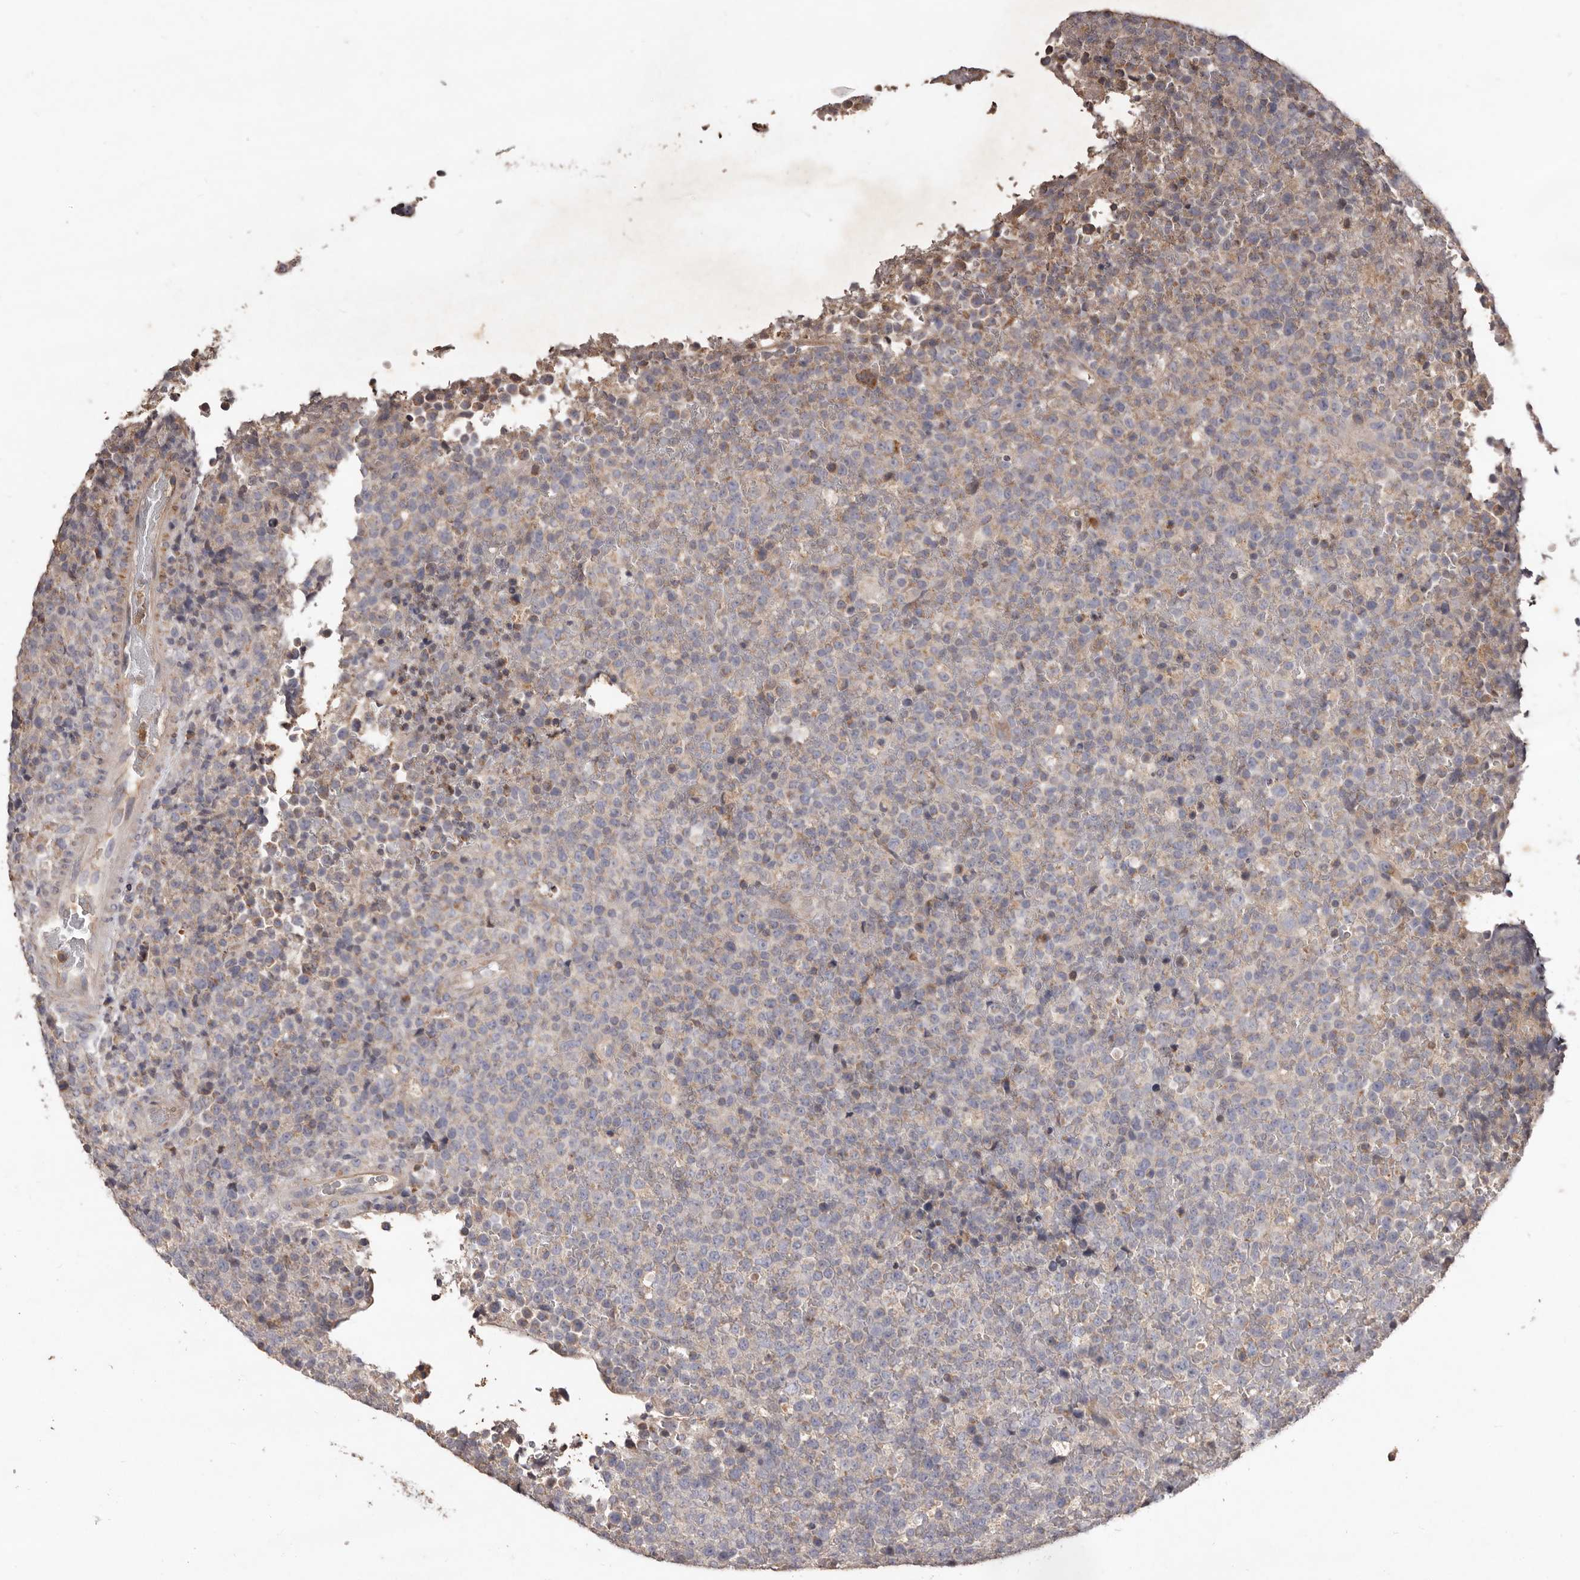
{"staining": {"intensity": "negative", "quantity": "none", "location": "none"}, "tissue": "lymphoma", "cell_type": "Tumor cells", "image_type": "cancer", "snomed": [{"axis": "morphology", "description": "Malignant lymphoma, non-Hodgkin's type, High grade"}, {"axis": "topography", "description": "Lymph node"}], "caption": "Immunohistochemistry of high-grade malignant lymphoma, non-Hodgkin's type displays no positivity in tumor cells.", "gene": "CXCL14", "patient": {"sex": "male", "age": 13}}